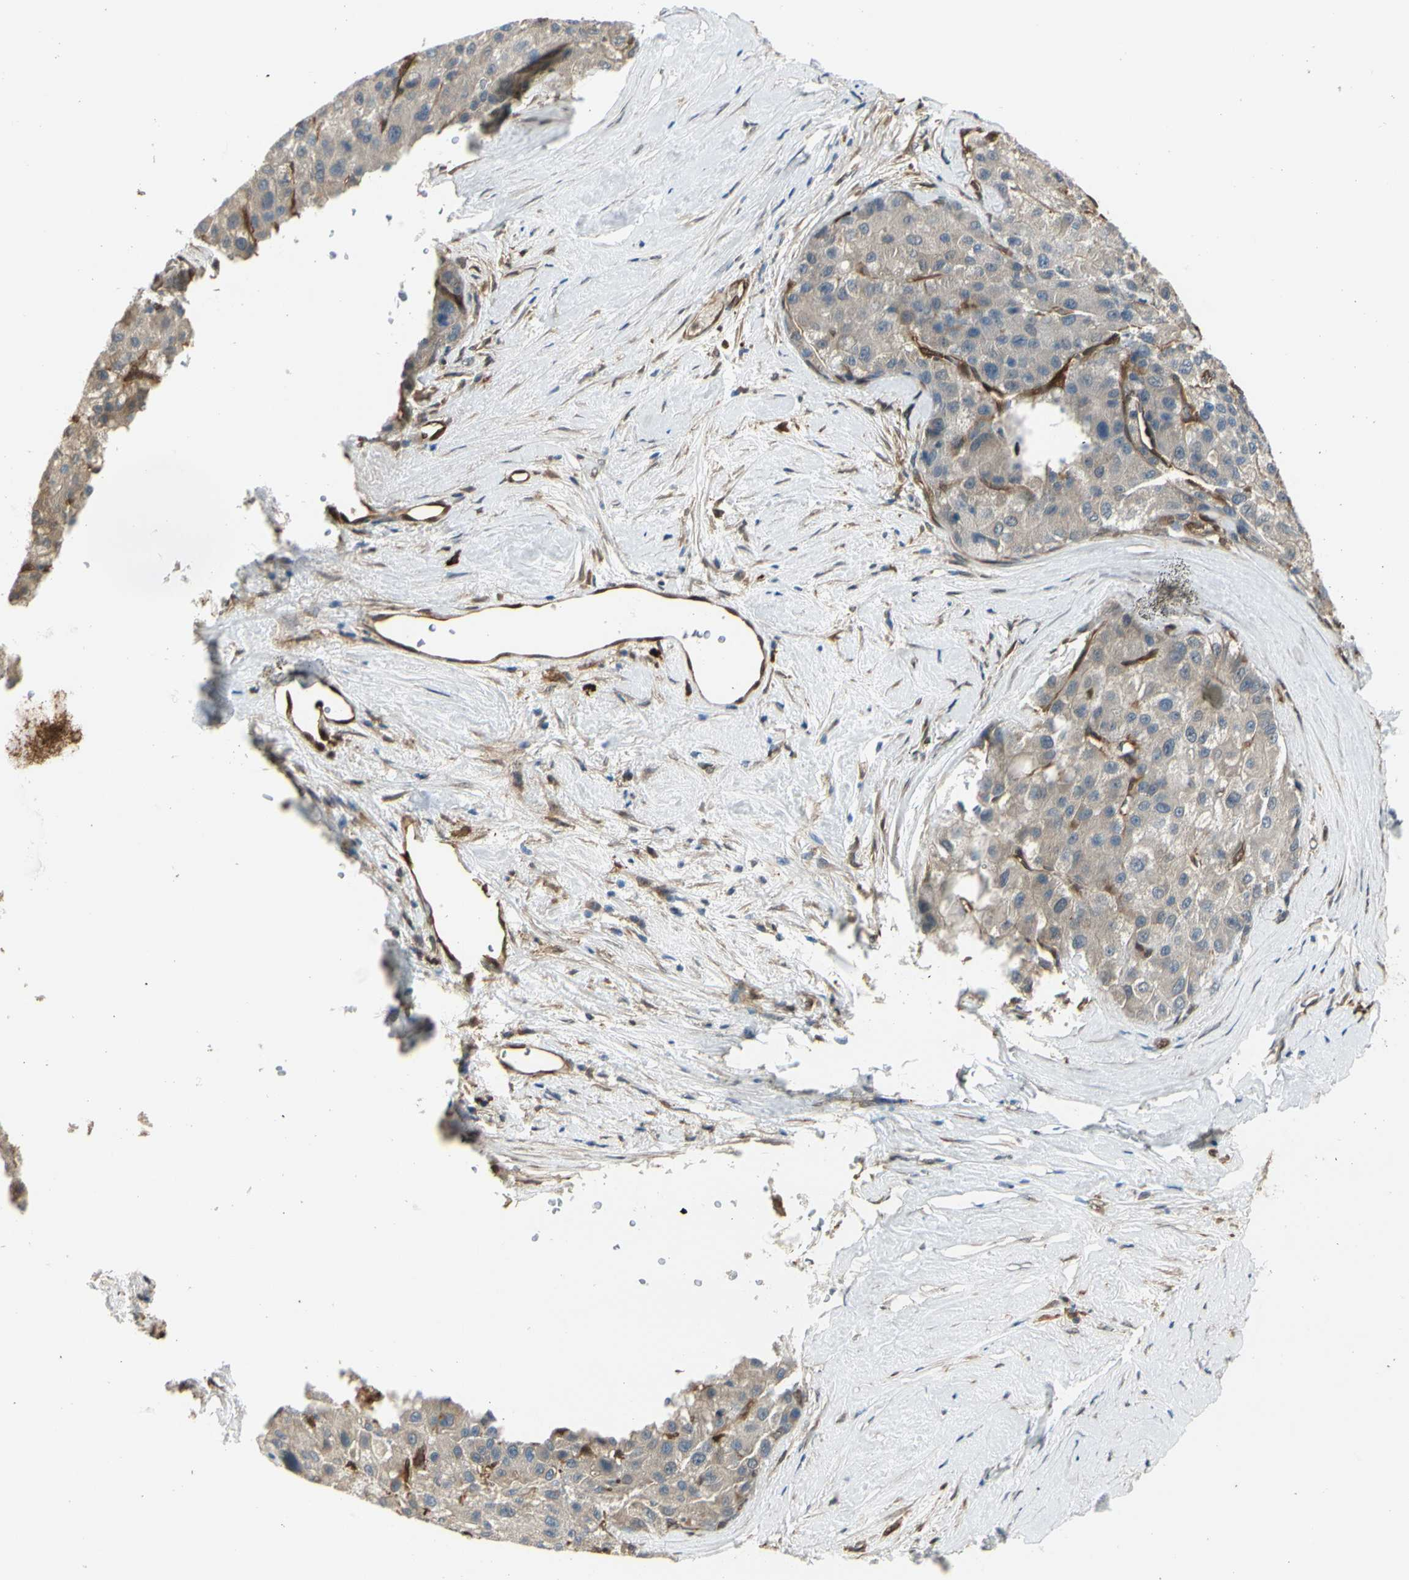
{"staining": {"intensity": "weak", "quantity": ">75%", "location": "cytoplasmic/membranous"}, "tissue": "liver cancer", "cell_type": "Tumor cells", "image_type": "cancer", "snomed": [{"axis": "morphology", "description": "Carcinoma, Hepatocellular, NOS"}, {"axis": "topography", "description": "Liver"}], "caption": "Protein expression analysis of liver hepatocellular carcinoma demonstrates weak cytoplasmic/membranous staining in approximately >75% of tumor cells.", "gene": "SERPINB6", "patient": {"sex": "male", "age": 80}}